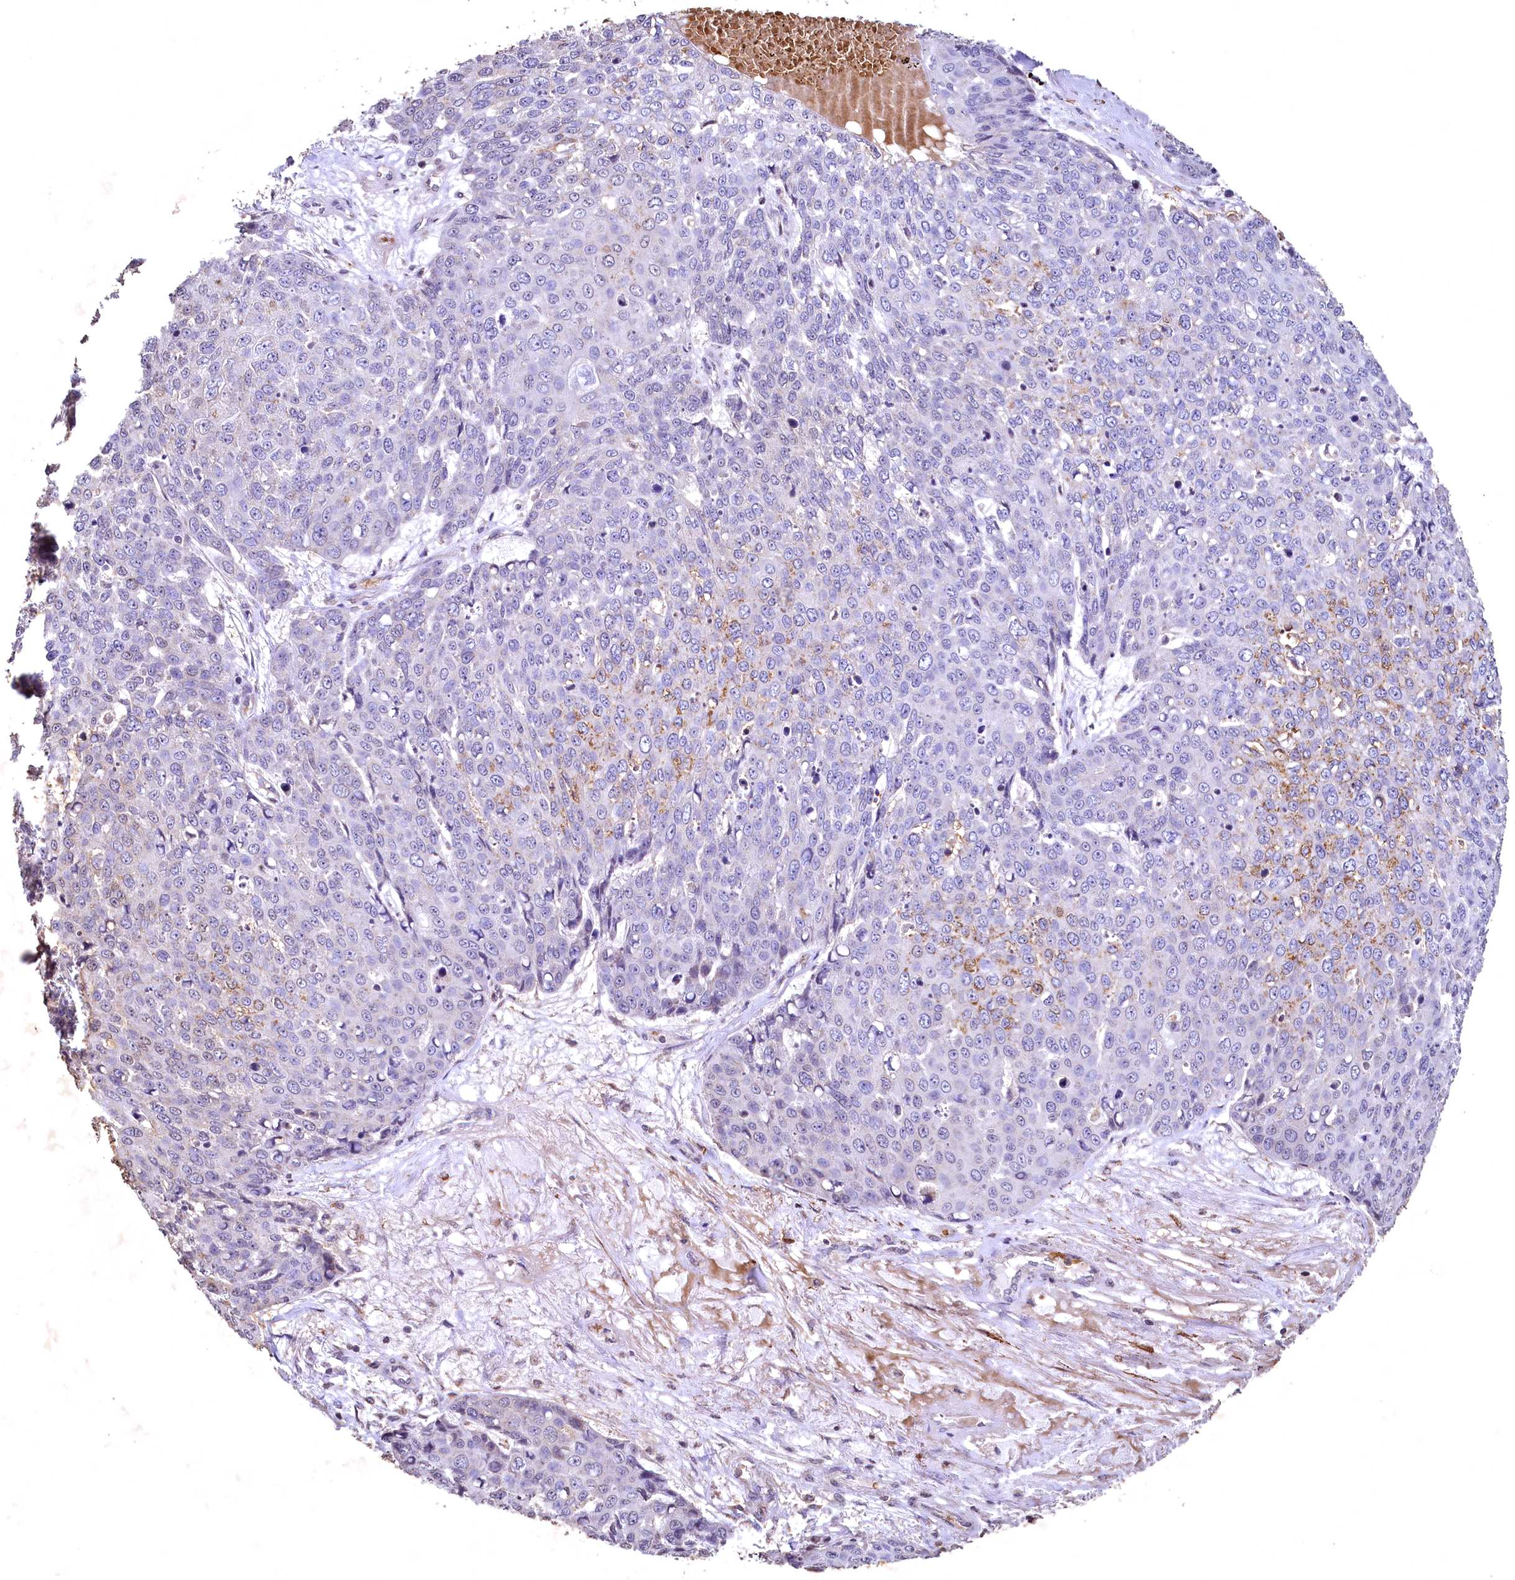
{"staining": {"intensity": "moderate", "quantity": "<25%", "location": "cytoplasmic/membranous"}, "tissue": "skin cancer", "cell_type": "Tumor cells", "image_type": "cancer", "snomed": [{"axis": "morphology", "description": "Squamous cell carcinoma, NOS"}, {"axis": "topography", "description": "Skin"}], "caption": "Immunohistochemistry (IHC) (DAB (3,3'-diaminobenzidine)) staining of skin cancer displays moderate cytoplasmic/membranous protein staining in about <25% of tumor cells.", "gene": "SPTA1", "patient": {"sex": "male", "age": 71}}